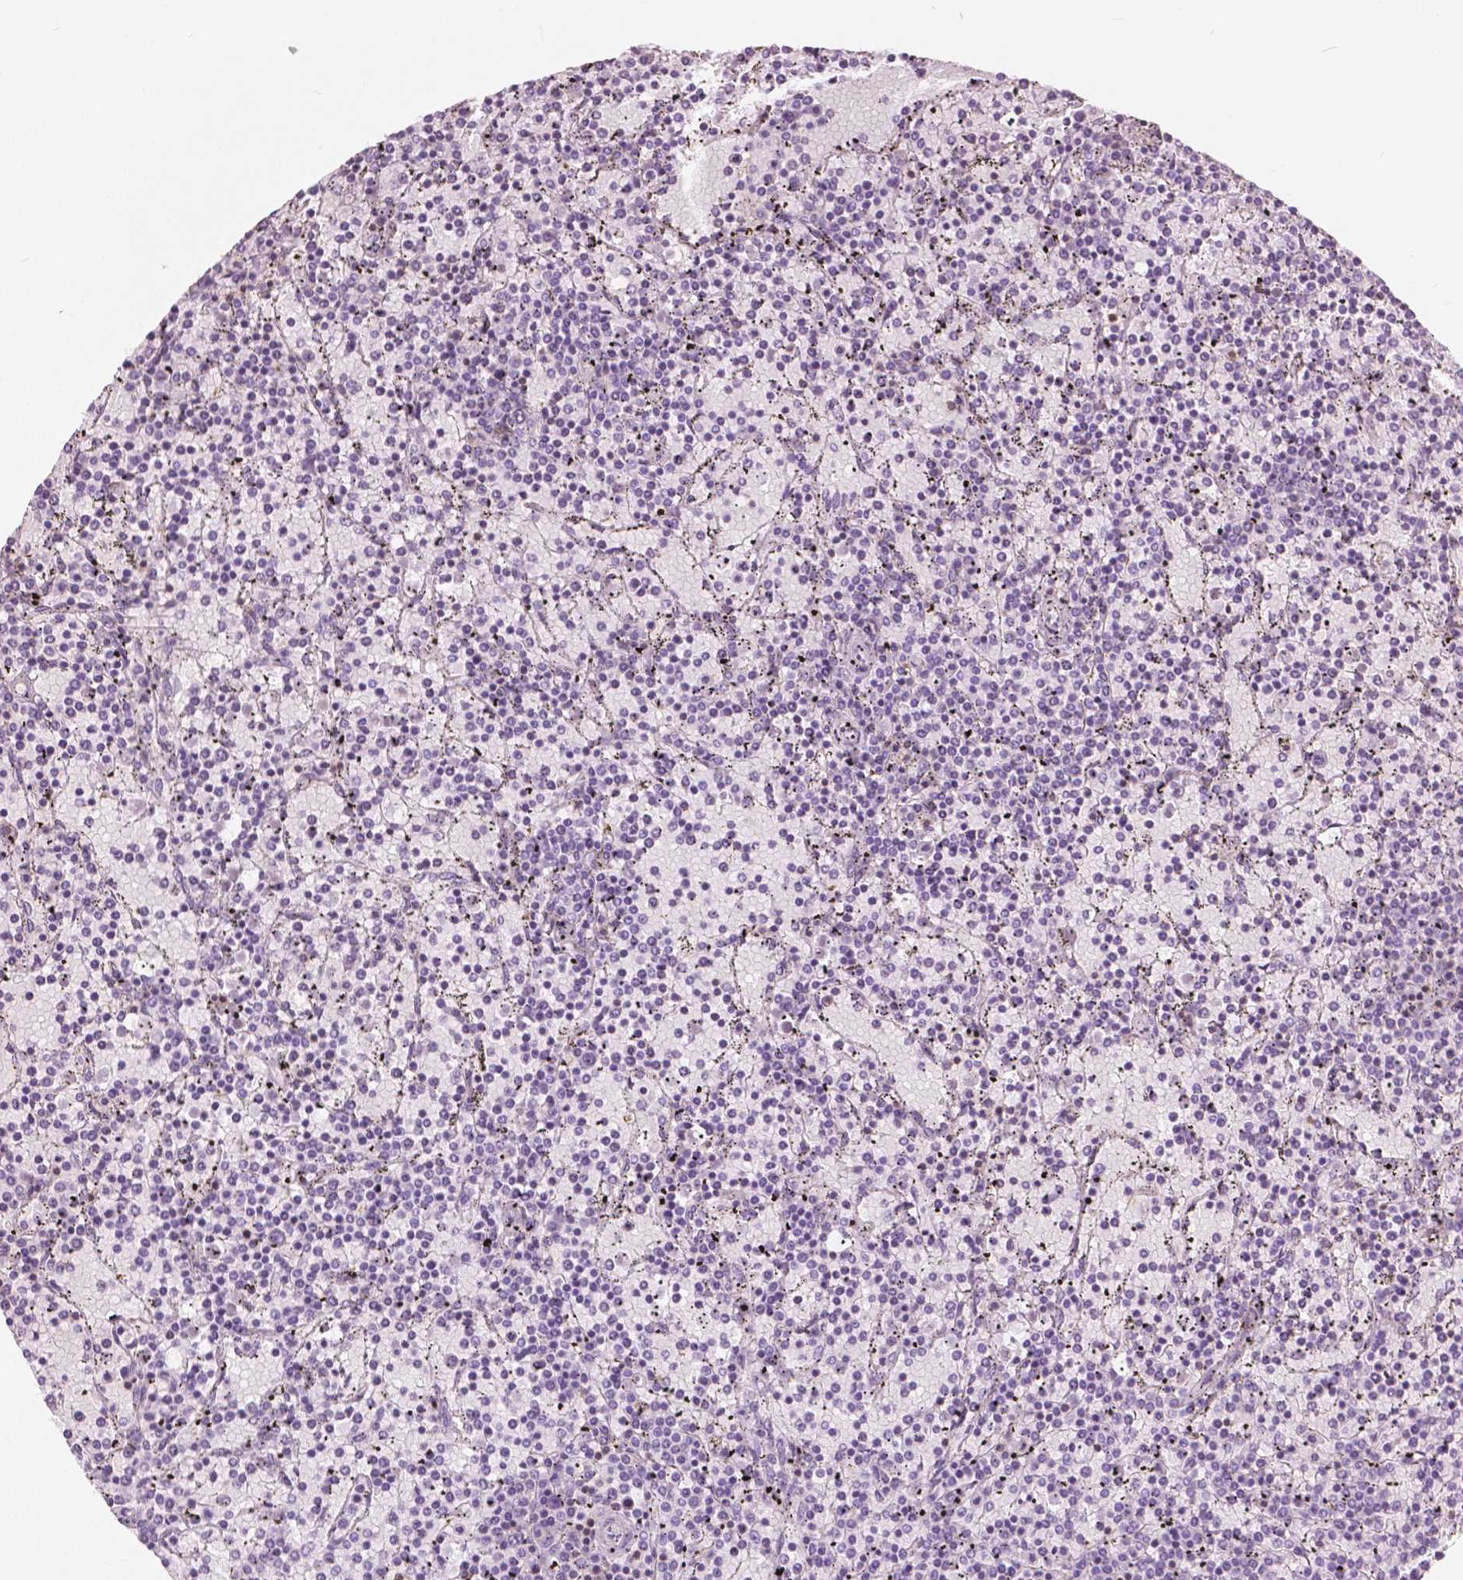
{"staining": {"intensity": "negative", "quantity": "none", "location": "none"}, "tissue": "lymphoma", "cell_type": "Tumor cells", "image_type": "cancer", "snomed": [{"axis": "morphology", "description": "Malignant lymphoma, non-Hodgkin's type, Low grade"}, {"axis": "topography", "description": "Spleen"}], "caption": "High magnification brightfield microscopy of low-grade malignant lymphoma, non-Hodgkin's type stained with DAB (brown) and counterstained with hematoxylin (blue): tumor cells show no significant staining. (DAB IHC, high magnification).", "gene": "GALM", "patient": {"sex": "female", "age": 77}}